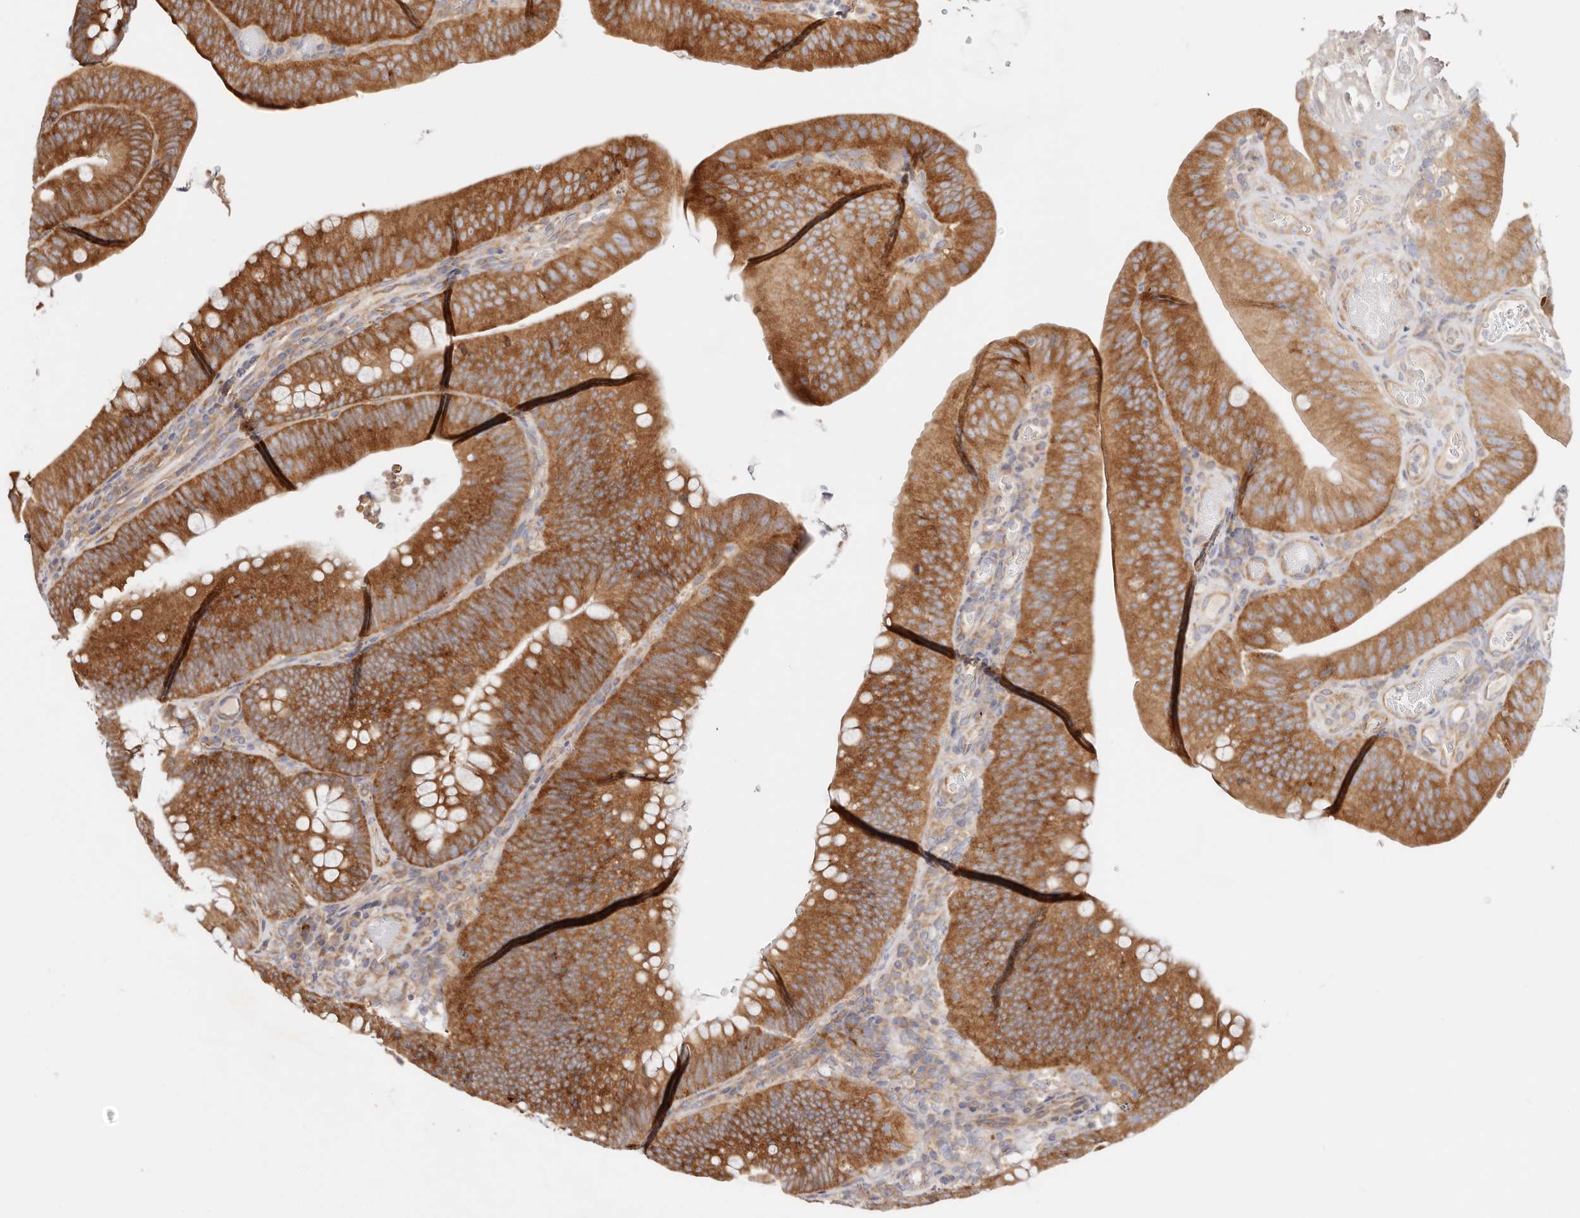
{"staining": {"intensity": "strong", "quantity": ">75%", "location": "cytoplasmic/membranous"}, "tissue": "colorectal cancer", "cell_type": "Tumor cells", "image_type": "cancer", "snomed": [{"axis": "morphology", "description": "Normal tissue, NOS"}, {"axis": "topography", "description": "Colon"}], "caption": "Tumor cells exhibit high levels of strong cytoplasmic/membranous staining in about >75% of cells in human colorectal cancer.", "gene": "GNA13", "patient": {"sex": "female", "age": 82}}